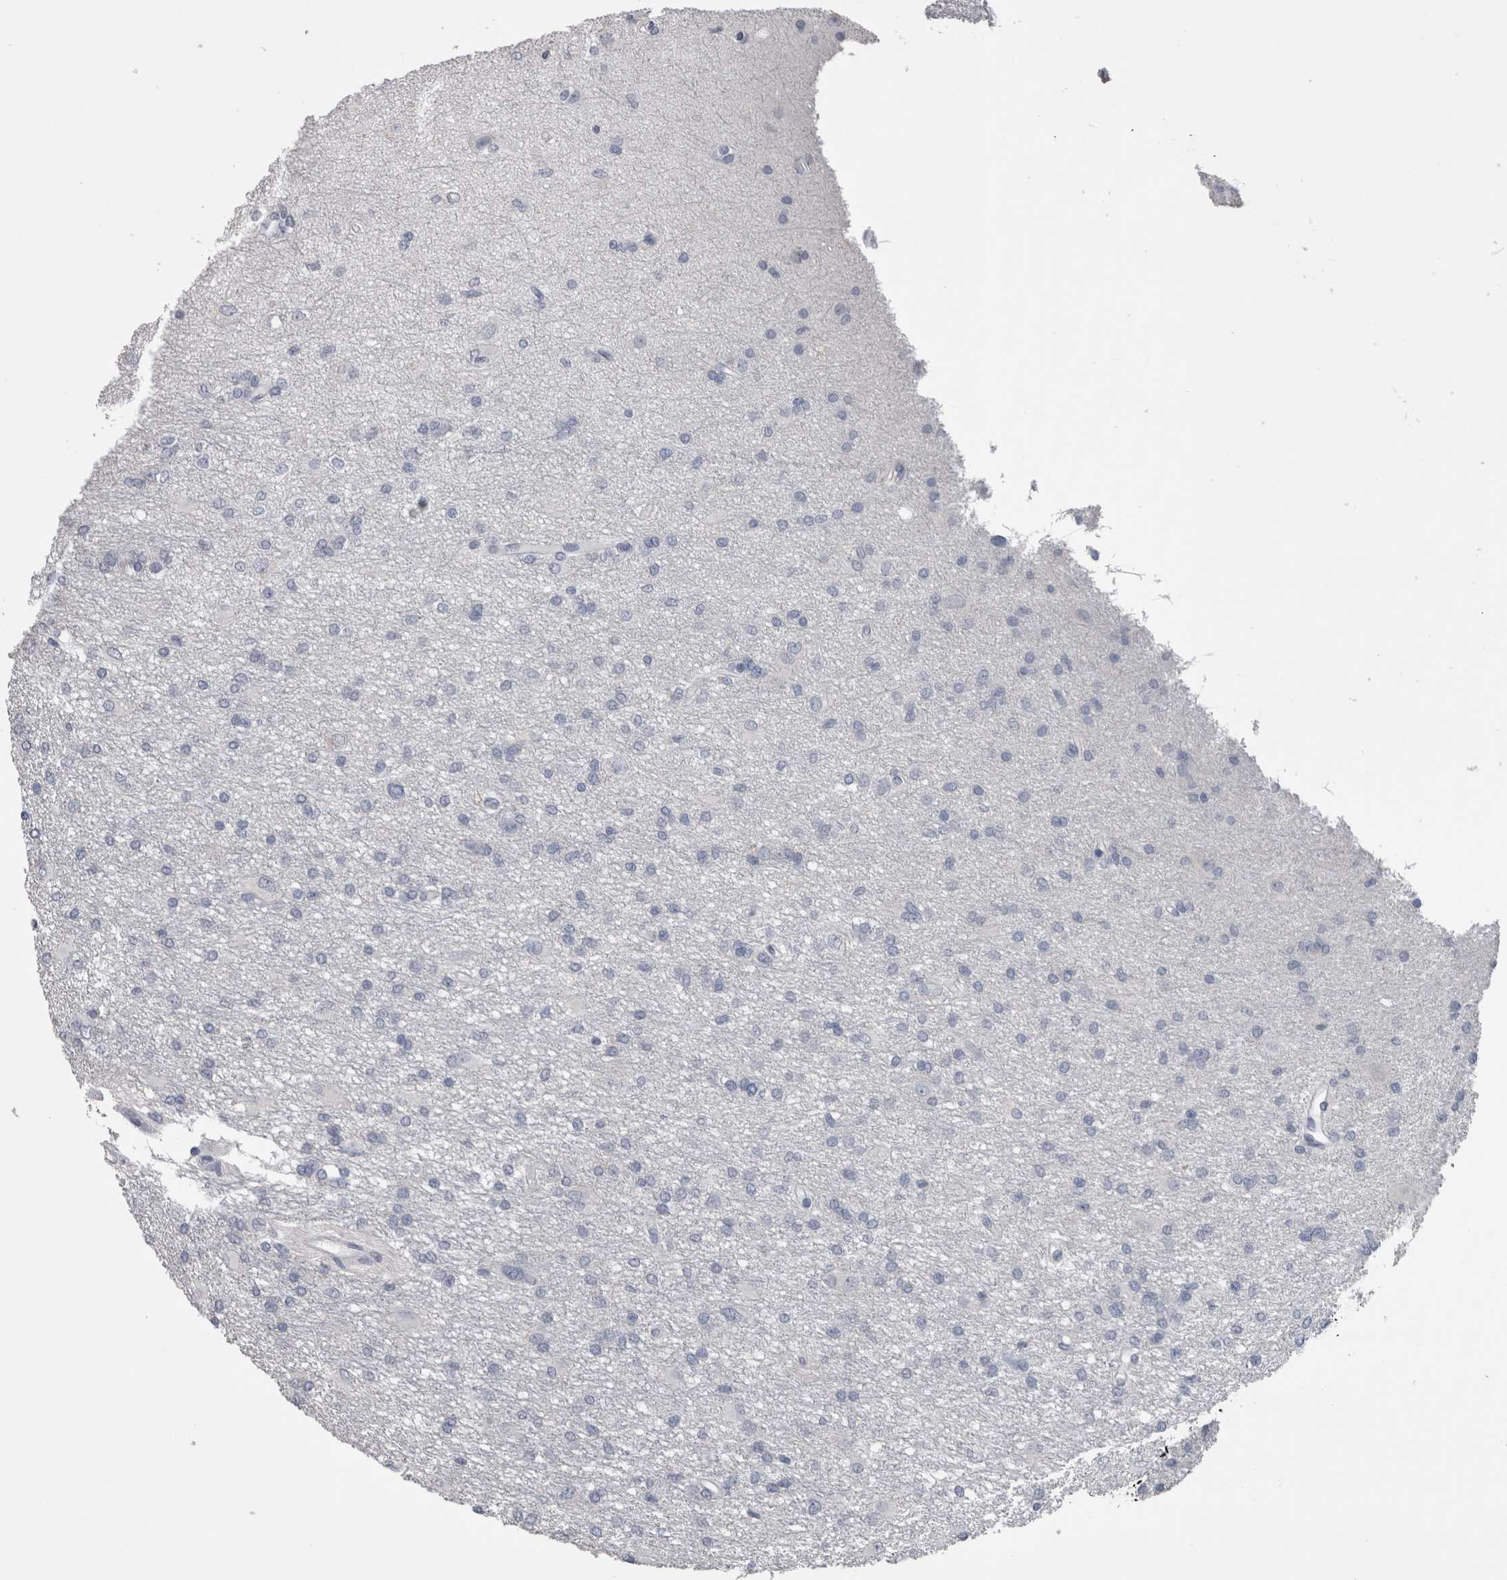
{"staining": {"intensity": "negative", "quantity": "none", "location": "none"}, "tissue": "glioma", "cell_type": "Tumor cells", "image_type": "cancer", "snomed": [{"axis": "morphology", "description": "Glioma, malignant, High grade"}, {"axis": "topography", "description": "Brain"}], "caption": "Protein analysis of malignant high-grade glioma displays no significant staining in tumor cells.", "gene": "CA8", "patient": {"sex": "female", "age": 59}}